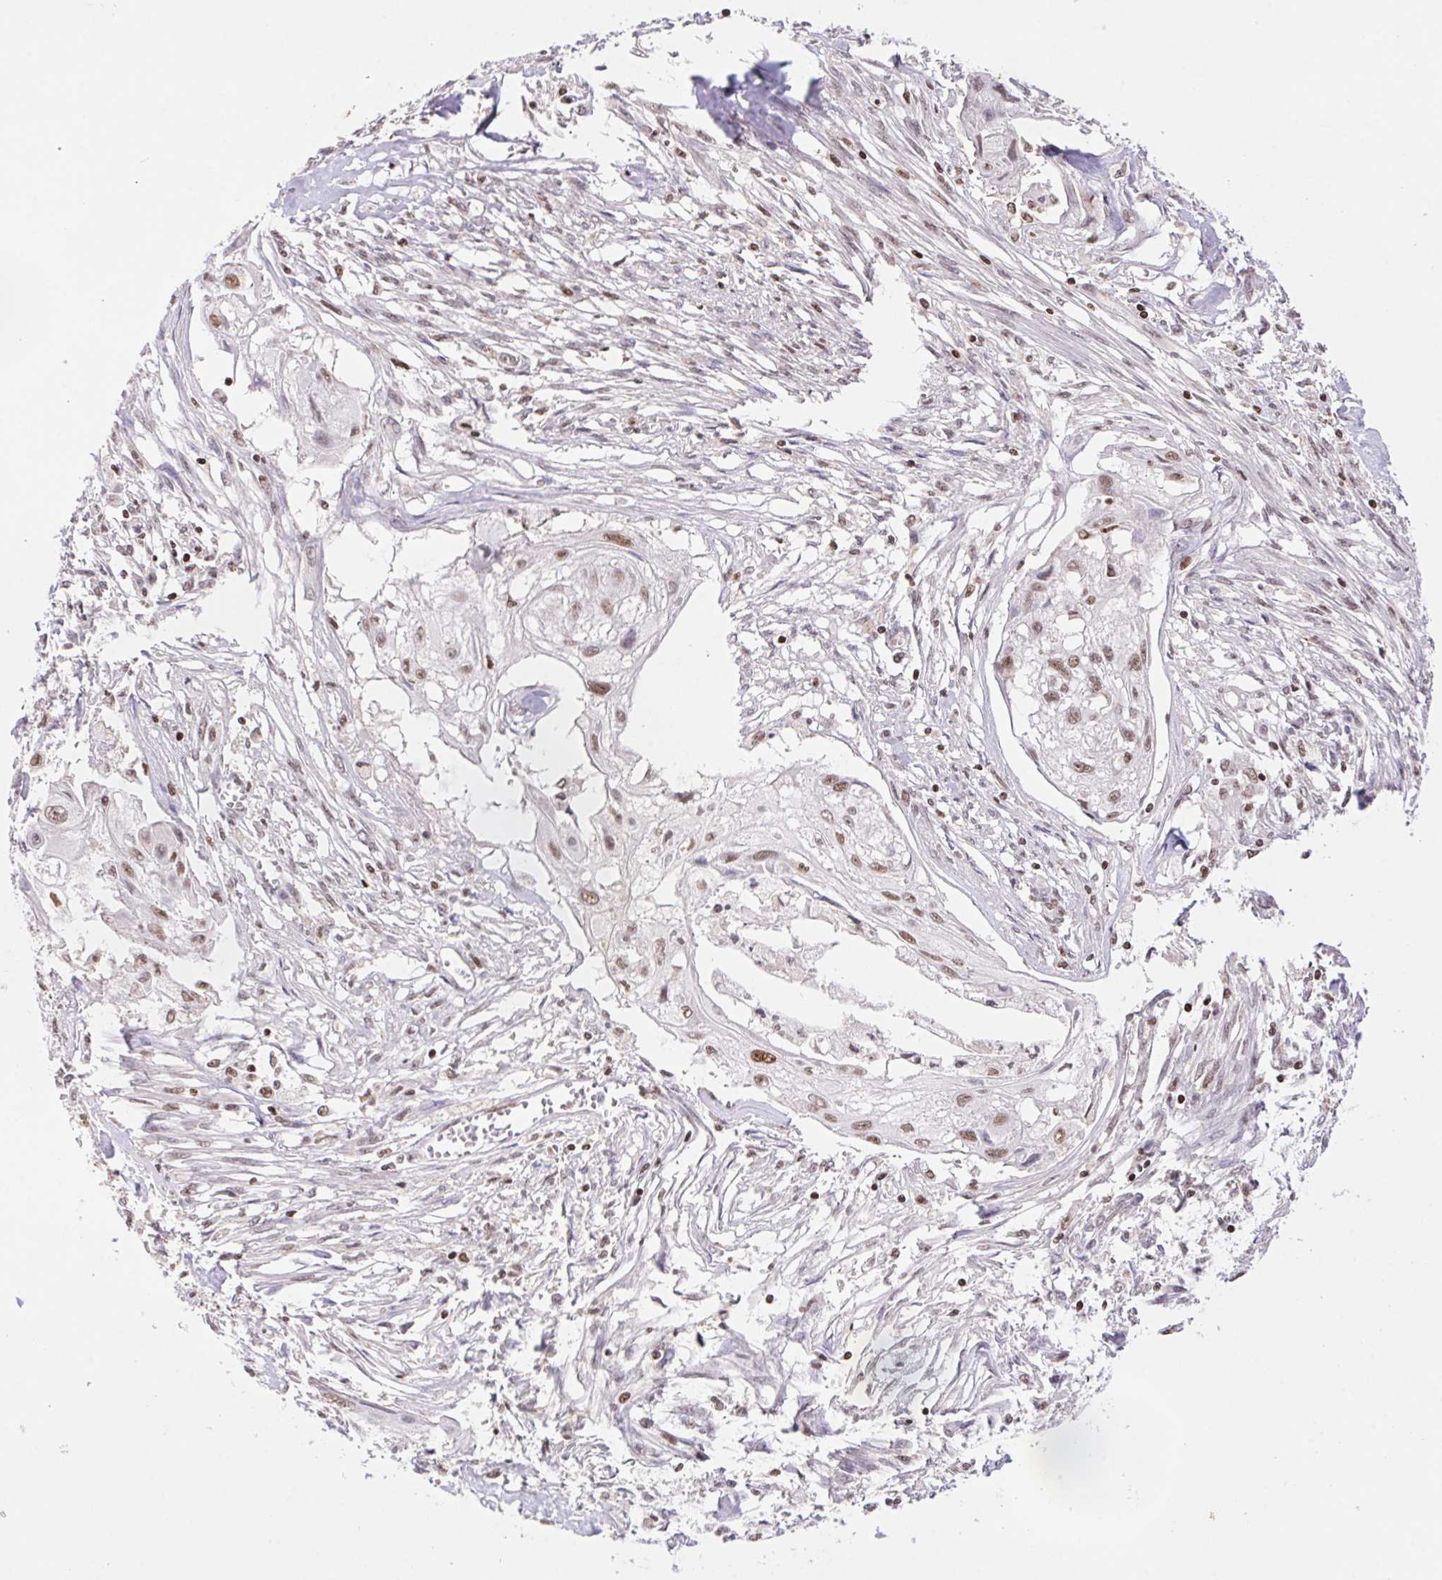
{"staining": {"intensity": "moderate", "quantity": ">75%", "location": "nuclear"}, "tissue": "cervical cancer", "cell_type": "Tumor cells", "image_type": "cancer", "snomed": [{"axis": "morphology", "description": "Squamous cell carcinoma, NOS"}, {"axis": "topography", "description": "Cervix"}], "caption": "This is an image of immunohistochemistry (IHC) staining of squamous cell carcinoma (cervical), which shows moderate expression in the nuclear of tumor cells.", "gene": "POLD3", "patient": {"sex": "female", "age": 49}}